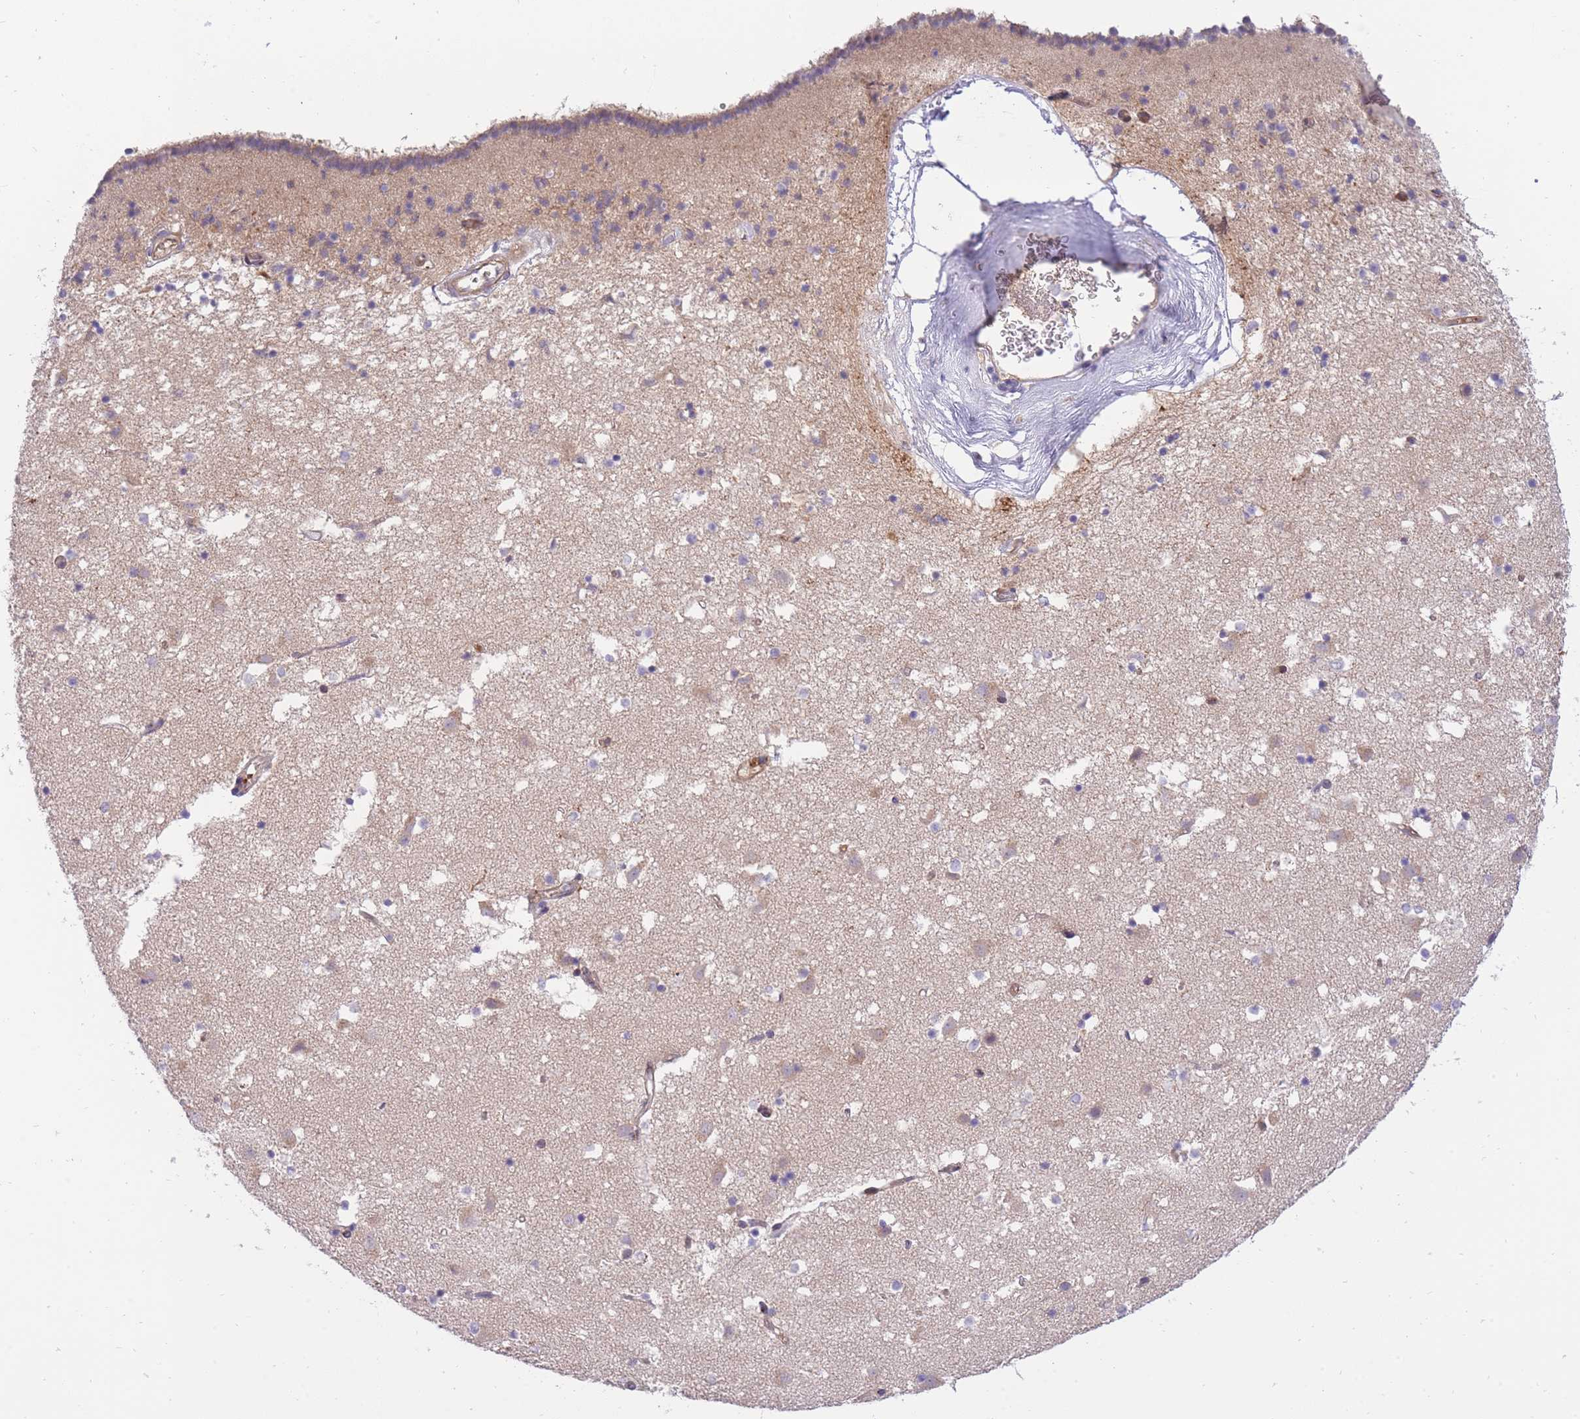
{"staining": {"intensity": "weak", "quantity": "<25%", "location": "cytoplasmic/membranous"}, "tissue": "caudate", "cell_type": "Glial cells", "image_type": "normal", "snomed": [{"axis": "morphology", "description": "Normal tissue, NOS"}, {"axis": "topography", "description": "Lateral ventricle wall"}], "caption": "Immunohistochemistry histopathology image of unremarkable caudate: human caudate stained with DAB reveals no significant protein expression in glial cells. (DAB IHC with hematoxylin counter stain).", "gene": "CRYGN", "patient": {"sex": "male", "age": 58}}